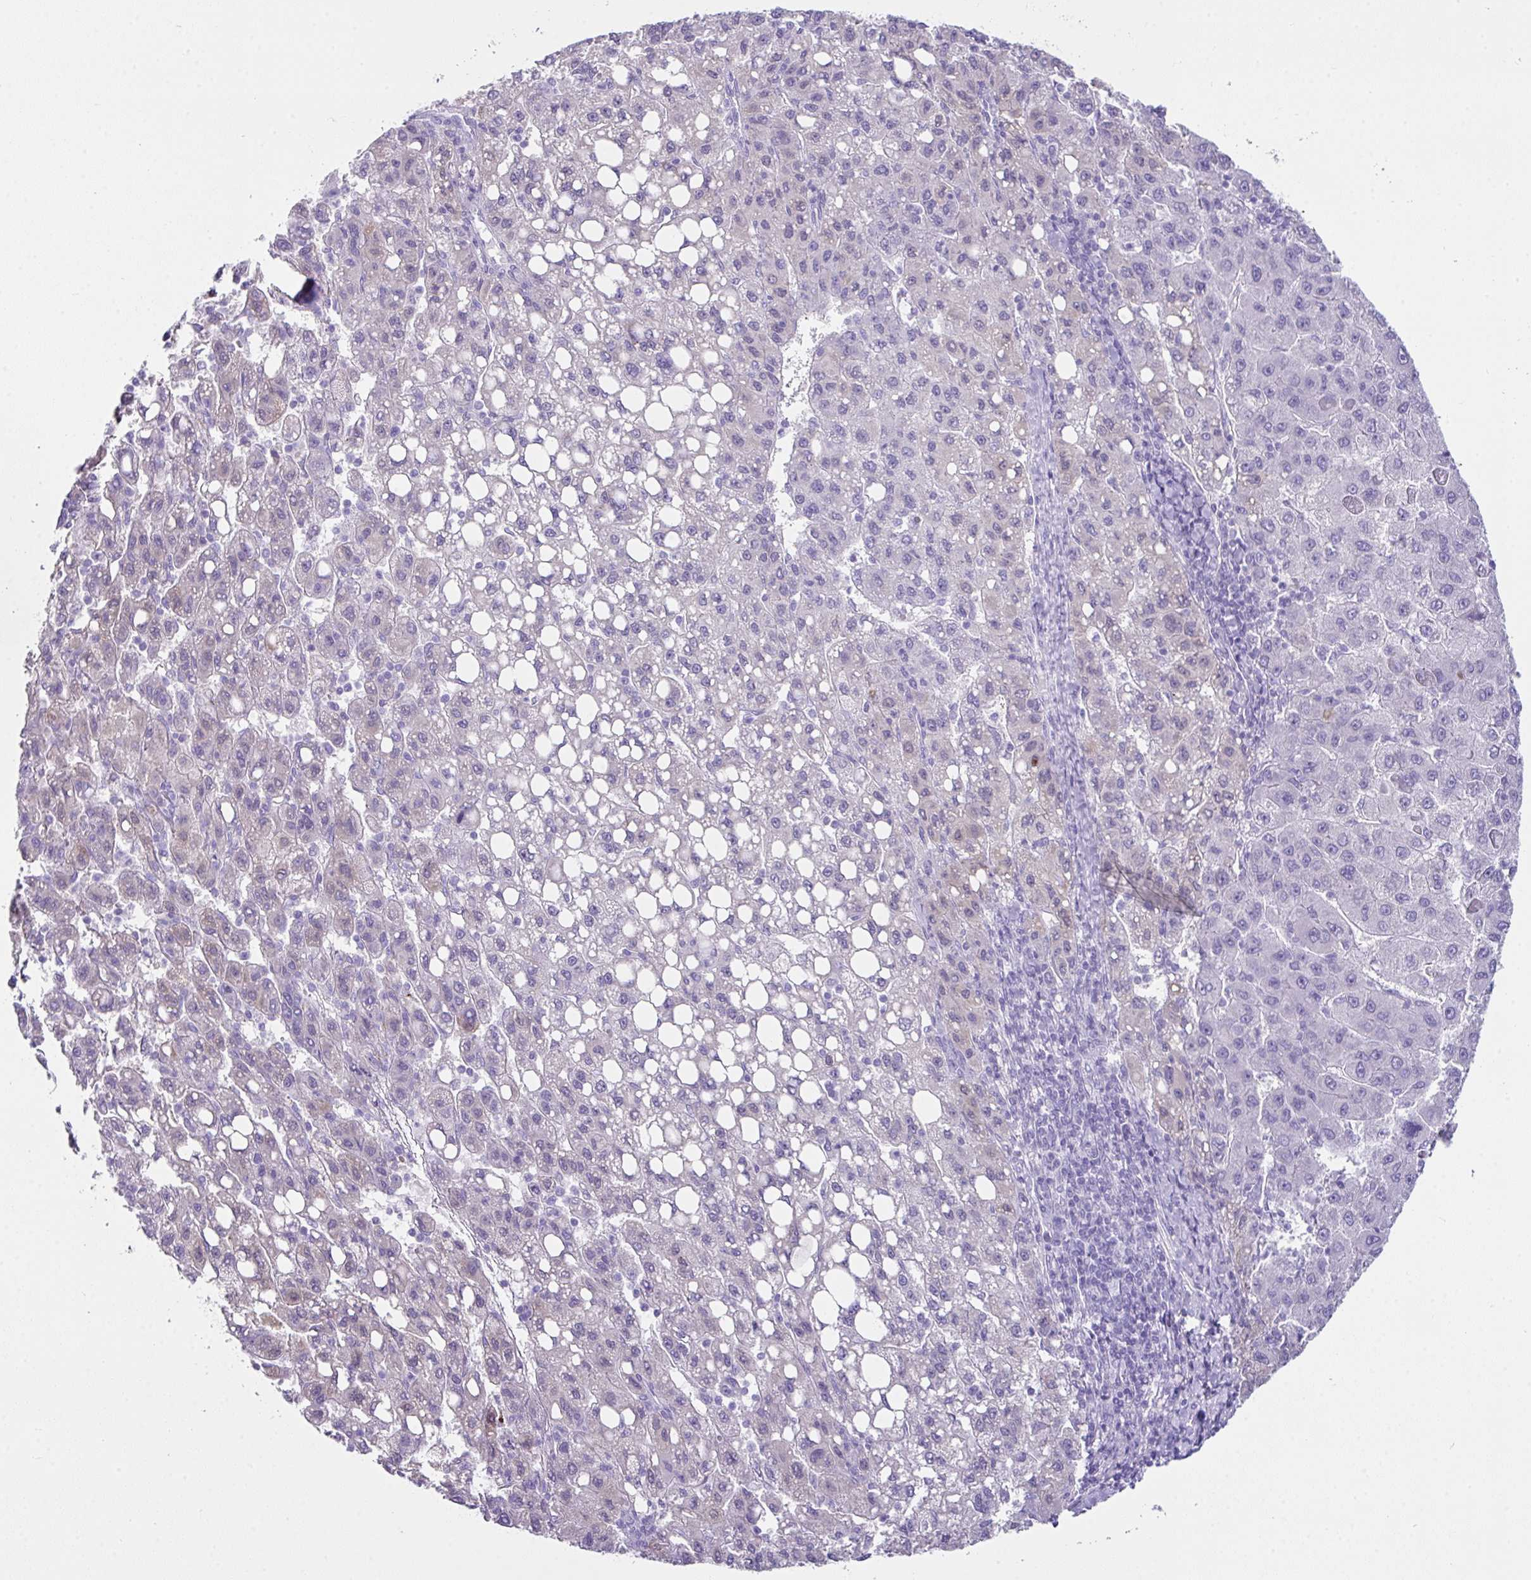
{"staining": {"intensity": "negative", "quantity": "none", "location": "none"}, "tissue": "liver cancer", "cell_type": "Tumor cells", "image_type": "cancer", "snomed": [{"axis": "morphology", "description": "Carcinoma, Hepatocellular, NOS"}, {"axis": "topography", "description": "Liver"}], "caption": "Tumor cells show no significant staining in liver cancer (hepatocellular carcinoma). (DAB (3,3'-diaminobenzidine) immunohistochemistry, high magnification).", "gene": "LGALS4", "patient": {"sex": "female", "age": 82}}